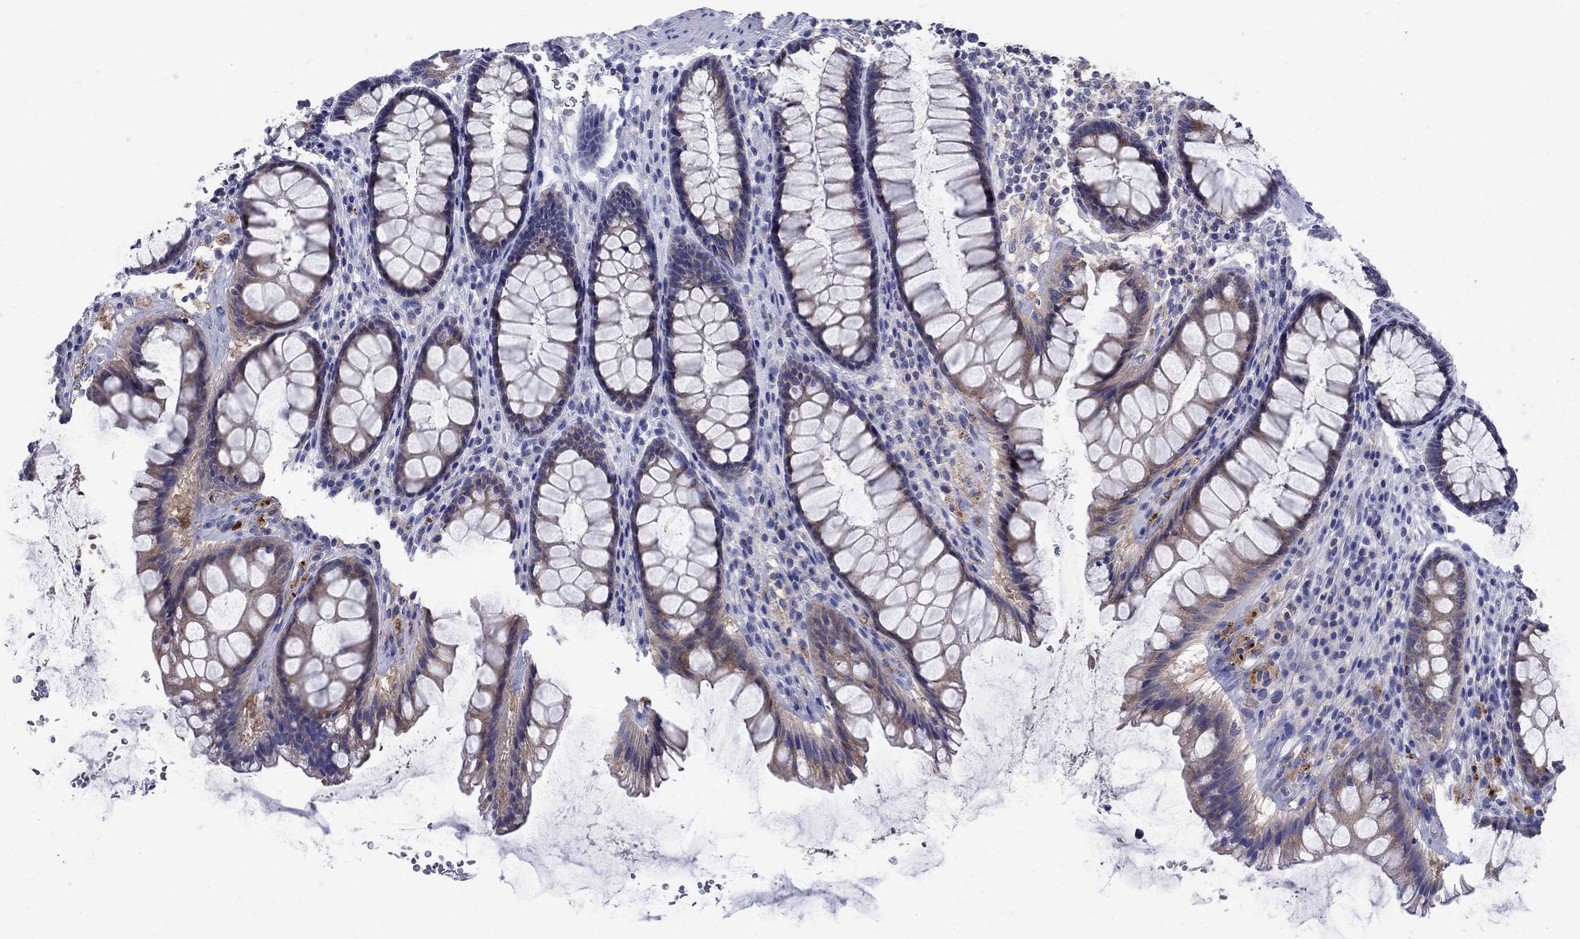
{"staining": {"intensity": "weak", "quantity": "25%-75%", "location": "cytoplasmic/membranous"}, "tissue": "rectum", "cell_type": "Glandular cells", "image_type": "normal", "snomed": [{"axis": "morphology", "description": "Normal tissue, NOS"}, {"axis": "topography", "description": "Rectum"}], "caption": "Brown immunohistochemical staining in benign rectum demonstrates weak cytoplasmic/membranous expression in approximately 25%-75% of glandular cells.", "gene": "SULT2B1", "patient": {"sex": "male", "age": 72}}